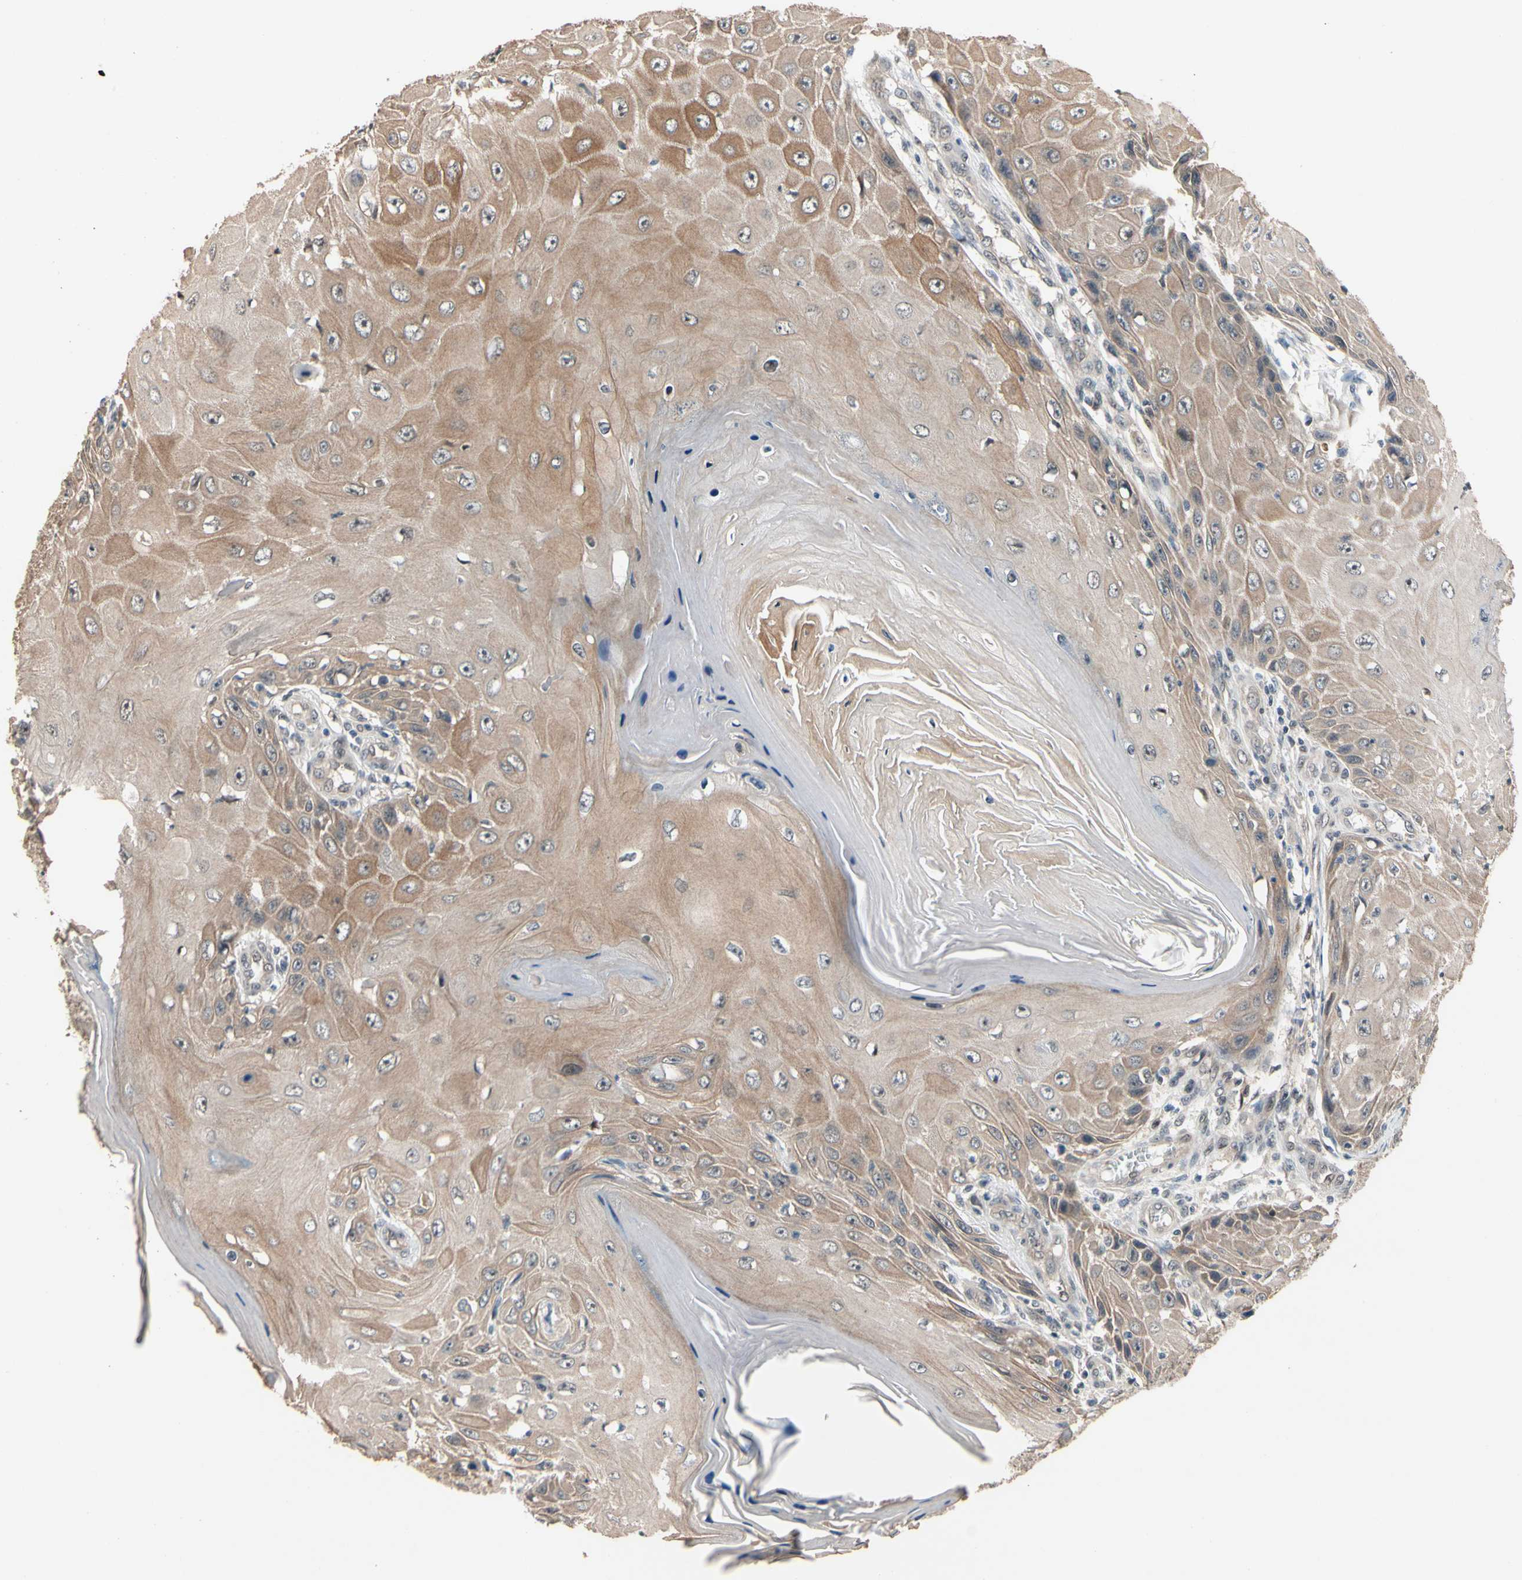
{"staining": {"intensity": "moderate", "quantity": ">75%", "location": "cytoplasmic/membranous"}, "tissue": "skin cancer", "cell_type": "Tumor cells", "image_type": "cancer", "snomed": [{"axis": "morphology", "description": "Squamous cell carcinoma, NOS"}, {"axis": "topography", "description": "Skin"}], "caption": "Human skin squamous cell carcinoma stained for a protein (brown) reveals moderate cytoplasmic/membranous positive expression in approximately >75% of tumor cells.", "gene": "NGEF", "patient": {"sex": "female", "age": 73}}